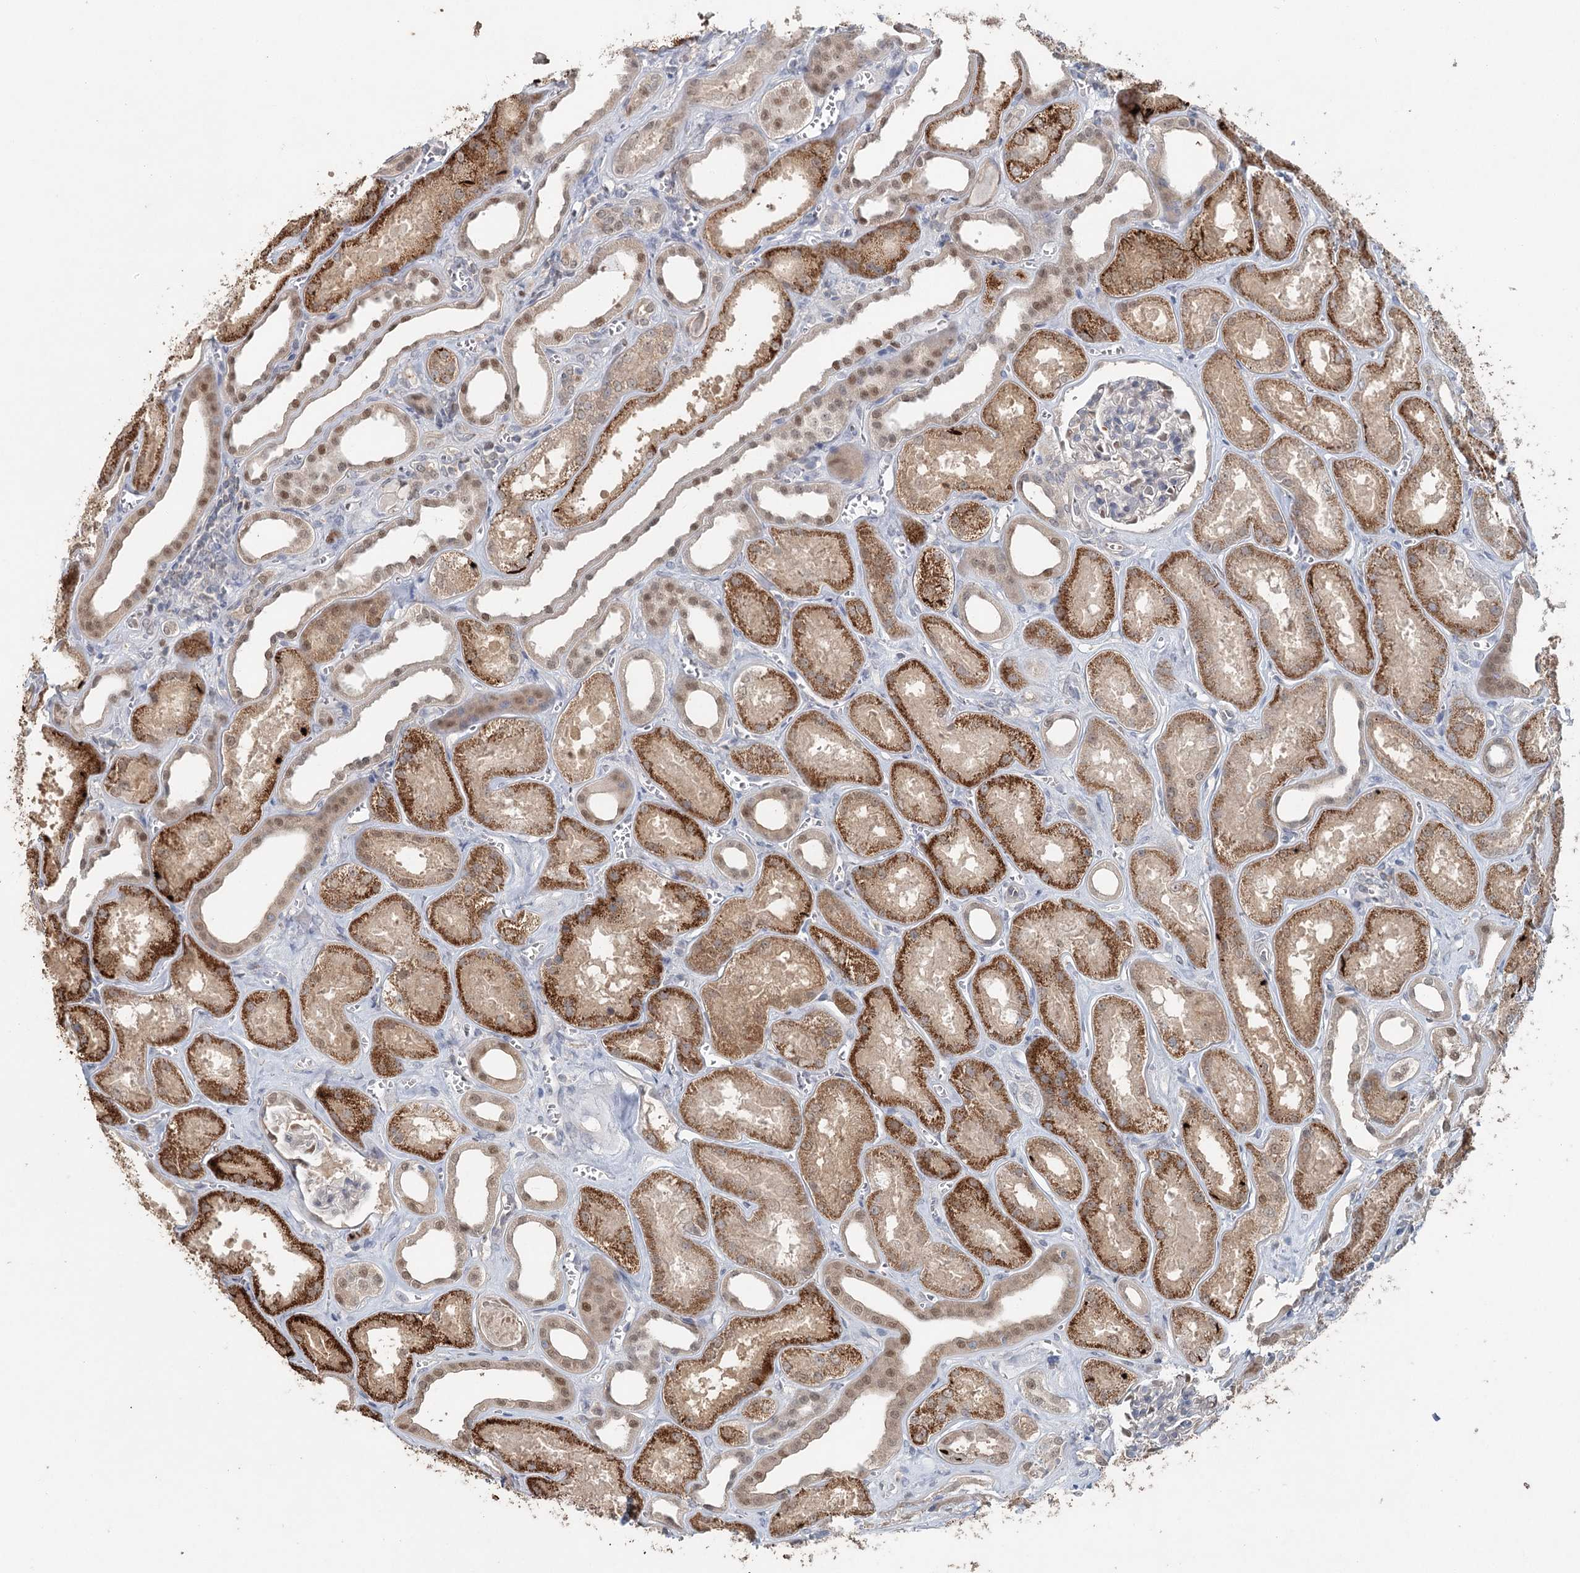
{"staining": {"intensity": "strong", "quantity": "<25%", "location": "nuclear"}, "tissue": "kidney", "cell_type": "Cells in glomeruli", "image_type": "normal", "snomed": [{"axis": "morphology", "description": "Normal tissue, NOS"}, {"axis": "morphology", "description": "Adenocarcinoma, NOS"}, {"axis": "topography", "description": "Kidney"}], "caption": "DAB immunohistochemical staining of unremarkable human kidney displays strong nuclear protein positivity in approximately <25% of cells in glomeruli.", "gene": "ADK", "patient": {"sex": "female", "age": 68}}